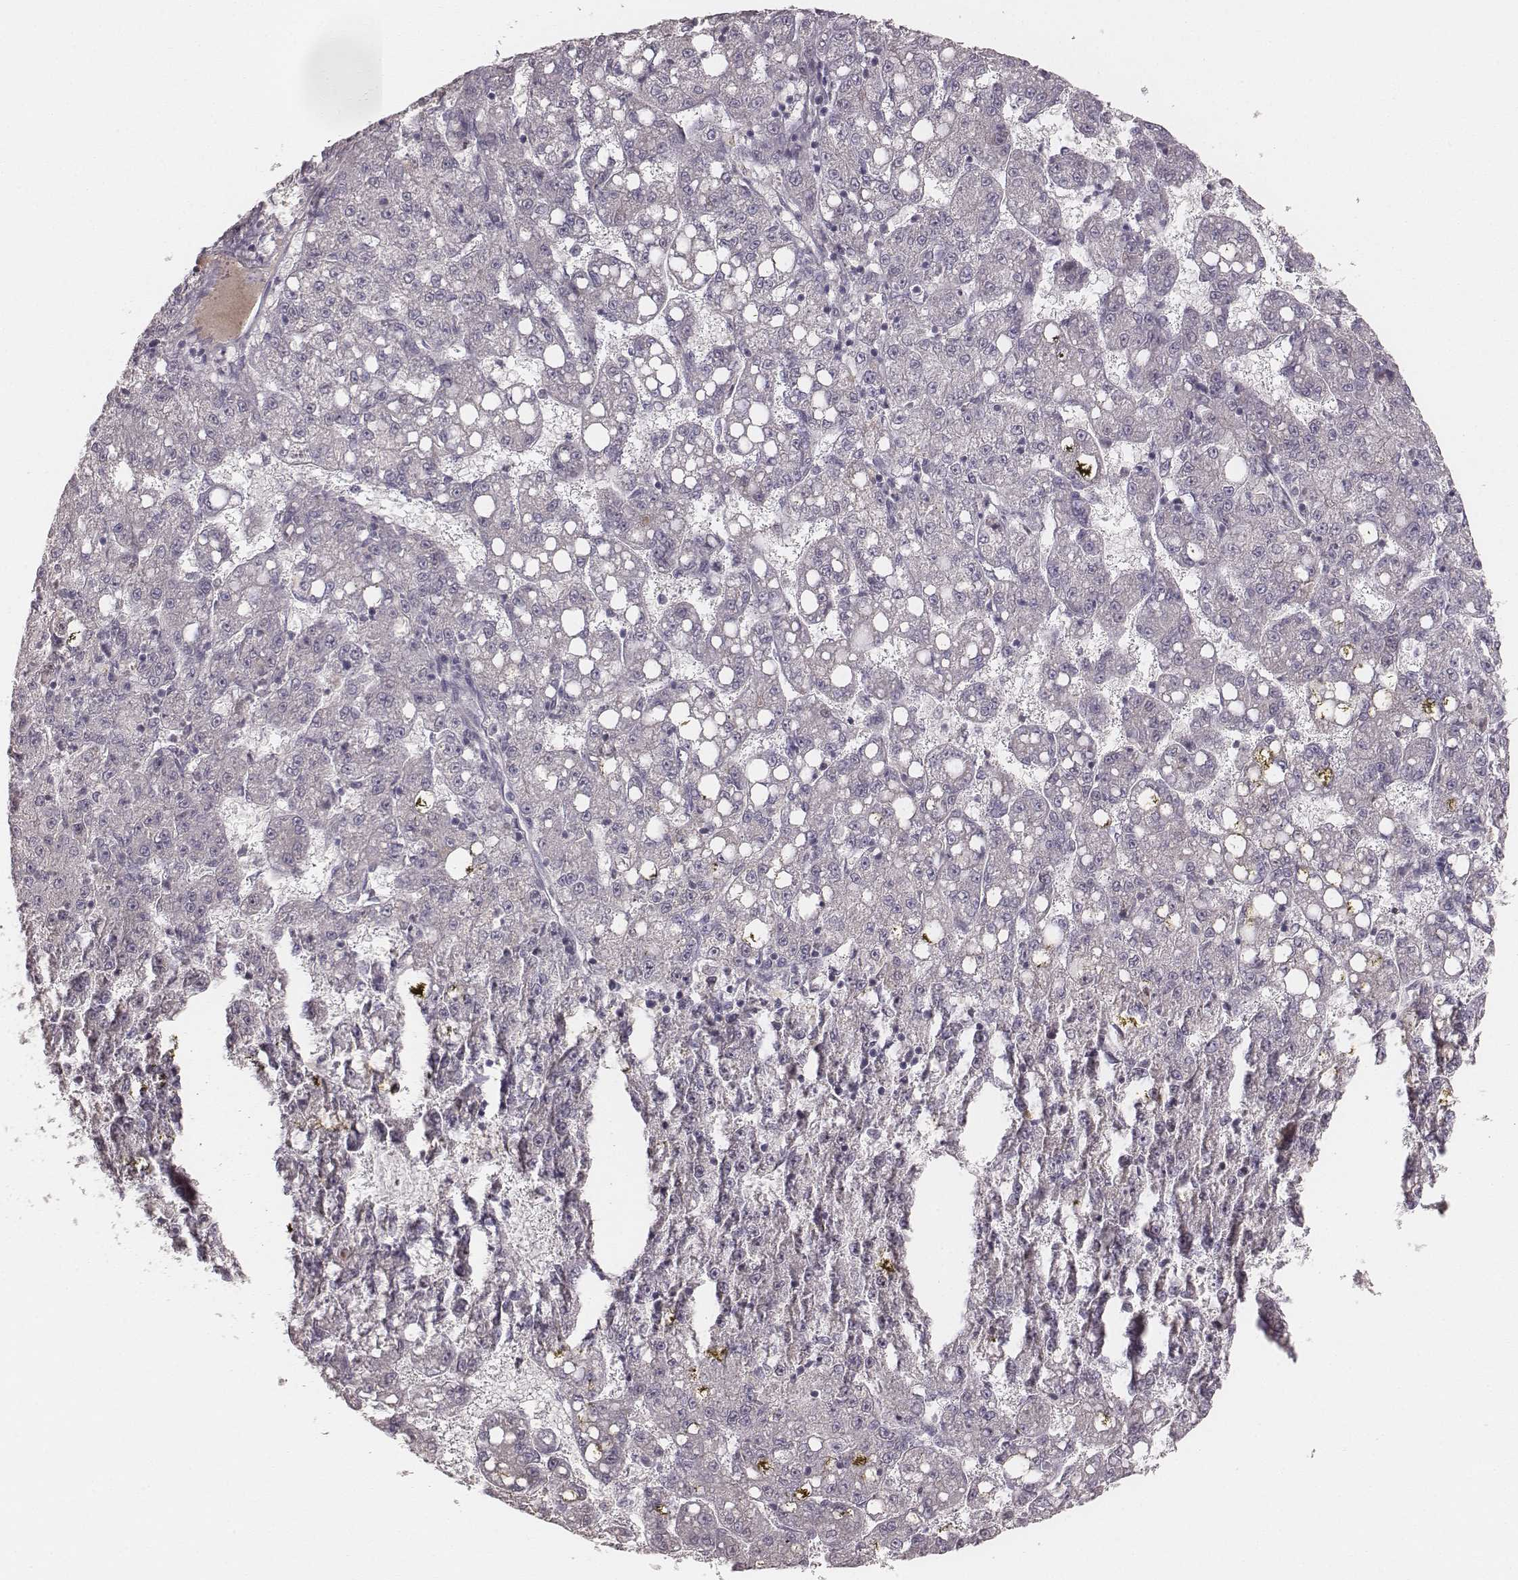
{"staining": {"intensity": "negative", "quantity": "none", "location": "none"}, "tissue": "liver cancer", "cell_type": "Tumor cells", "image_type": "cancer", "snomed": [{"axis": "morphology", "description": "Carcinoma, Hepatocellular, NOS"}, {"axis": "topography", "description": "Liver"}], "caption": "Human liver cancer stained for a protein using immunohistochemistry (IHC) exhibits no positivity in tumor cells.", "gene": "LY6K", "patient": {"sex": "female", "age": 65}}